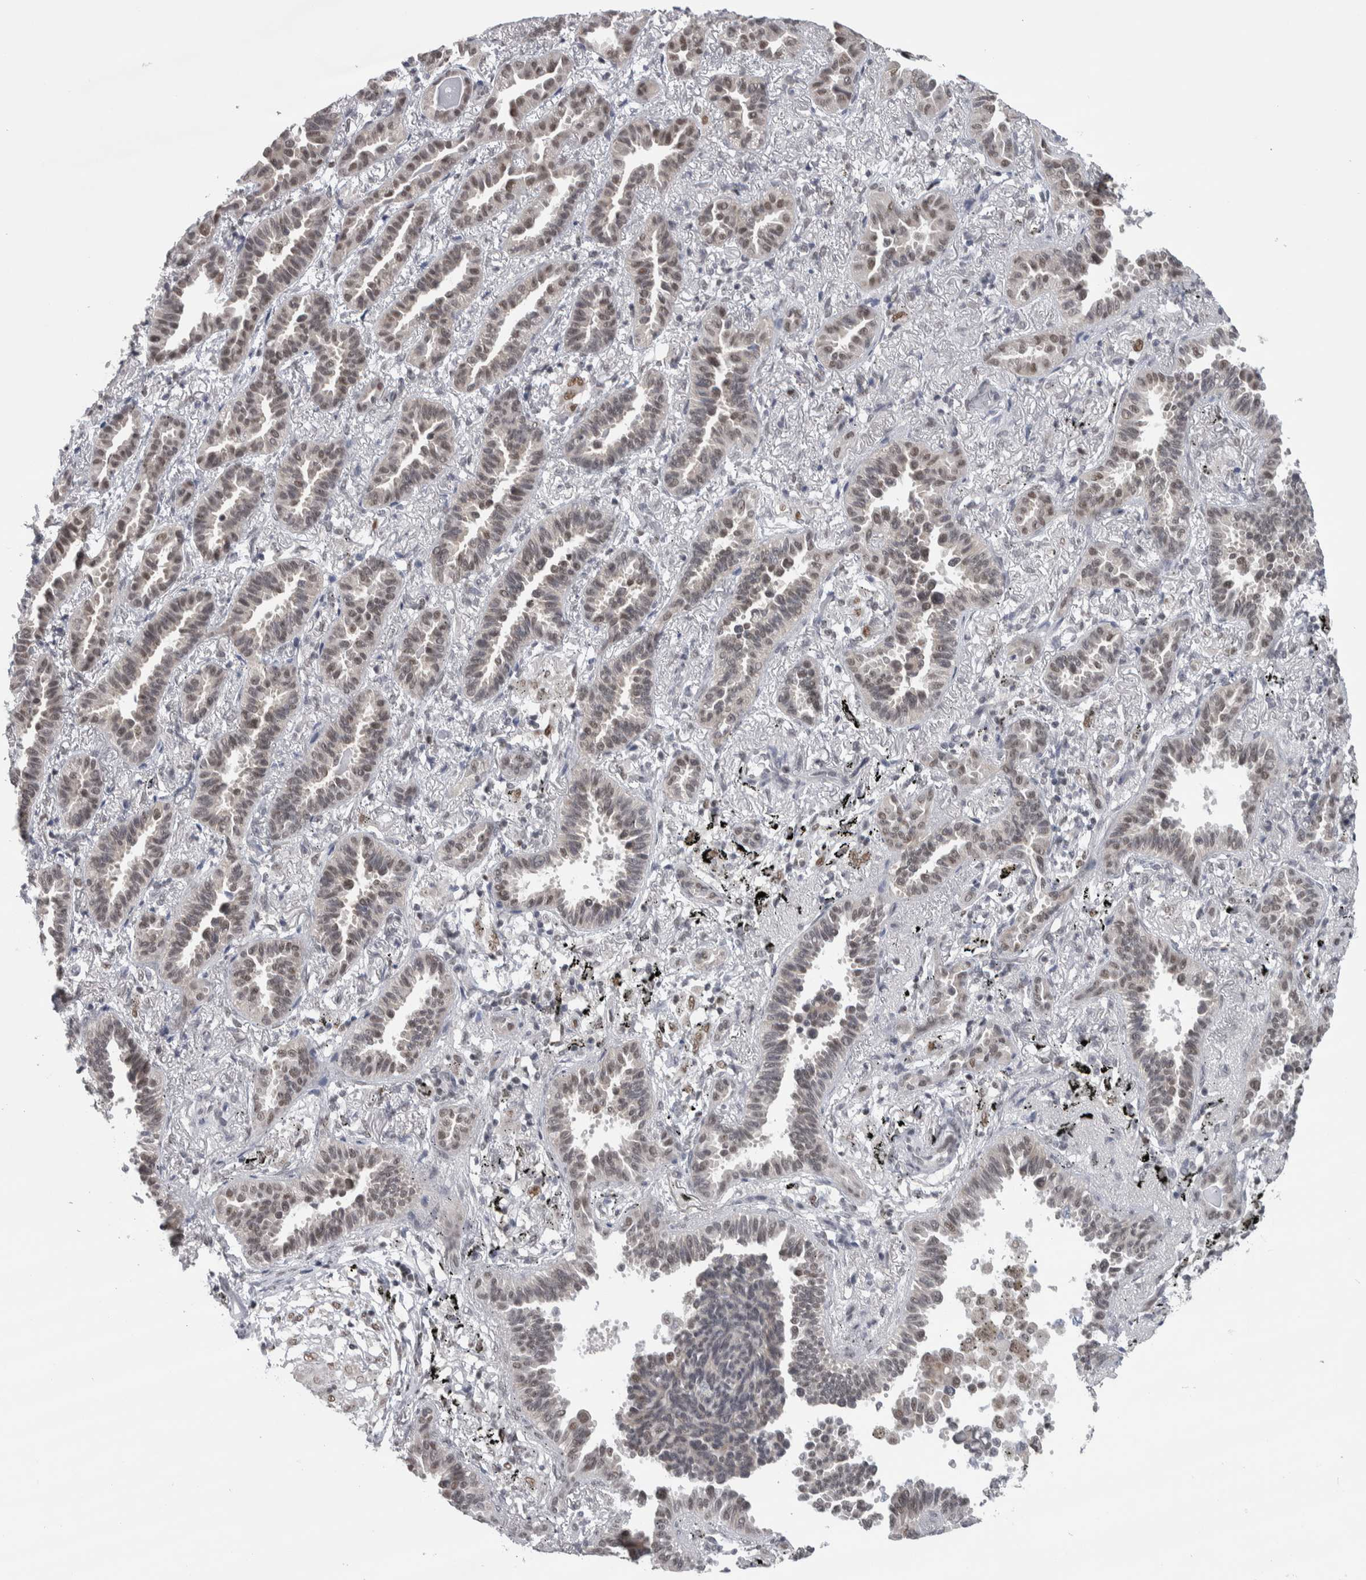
{"staining": {"intensity": "negative", "quantity": "none", "location": "none"}, "tissue": "lung cancer", "cell_type": "Tumor cells", "image_type": "cancer", "snomed": [{"axis": "morphology", "description": "Adenocarcinoma, NOS"}, {"axis": "topography", "description": "Lung"}], "caption": "The immunohistochemistry micrograph has no significant staining in tumor cells of lung cancer tissue.", "gene": "HEXIM2", "patient": {"sex": "male", "age": 59}}